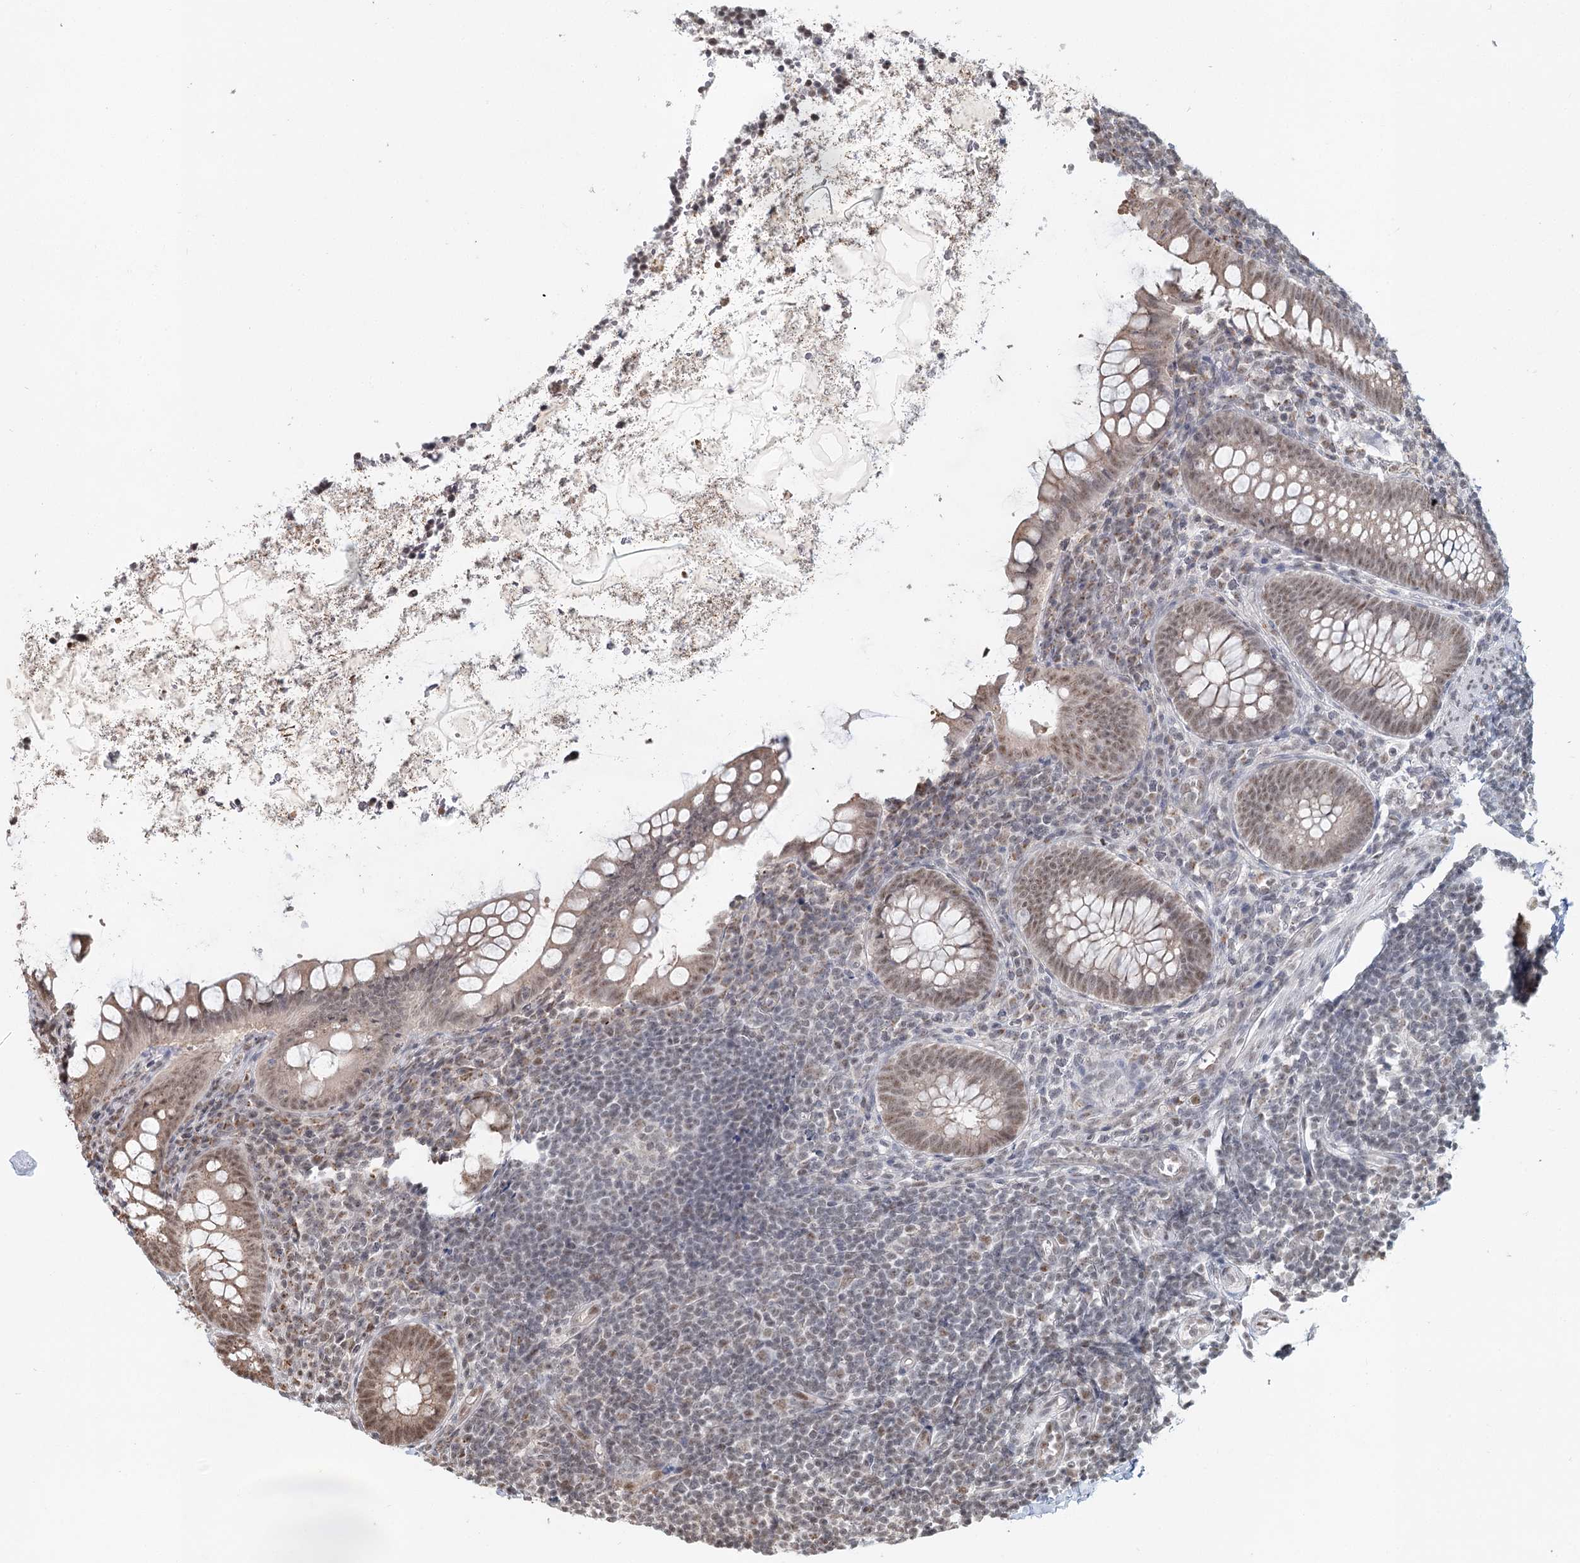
{"staining": {"intensity": "moderate", "quantity": "25%-75%", "location": "cytoplasmic/membranous"}, "tissue": "appendix", "cell_type": "Glandular cells", "image_type": "normal", "snomed": [{"axis": "morphology", "description": "Normal tissue, NOS"}, {"axis": "topography", "description": "Appendix"}], "caption": "Immunohistochemical staining of normal appendix reveals medium levels of moderate cytoplasmic/membranous expression in about 25%-75% of glandular cells.", "gene": "GPALPP1", "patient": {"sex": "female", "age": 33}}